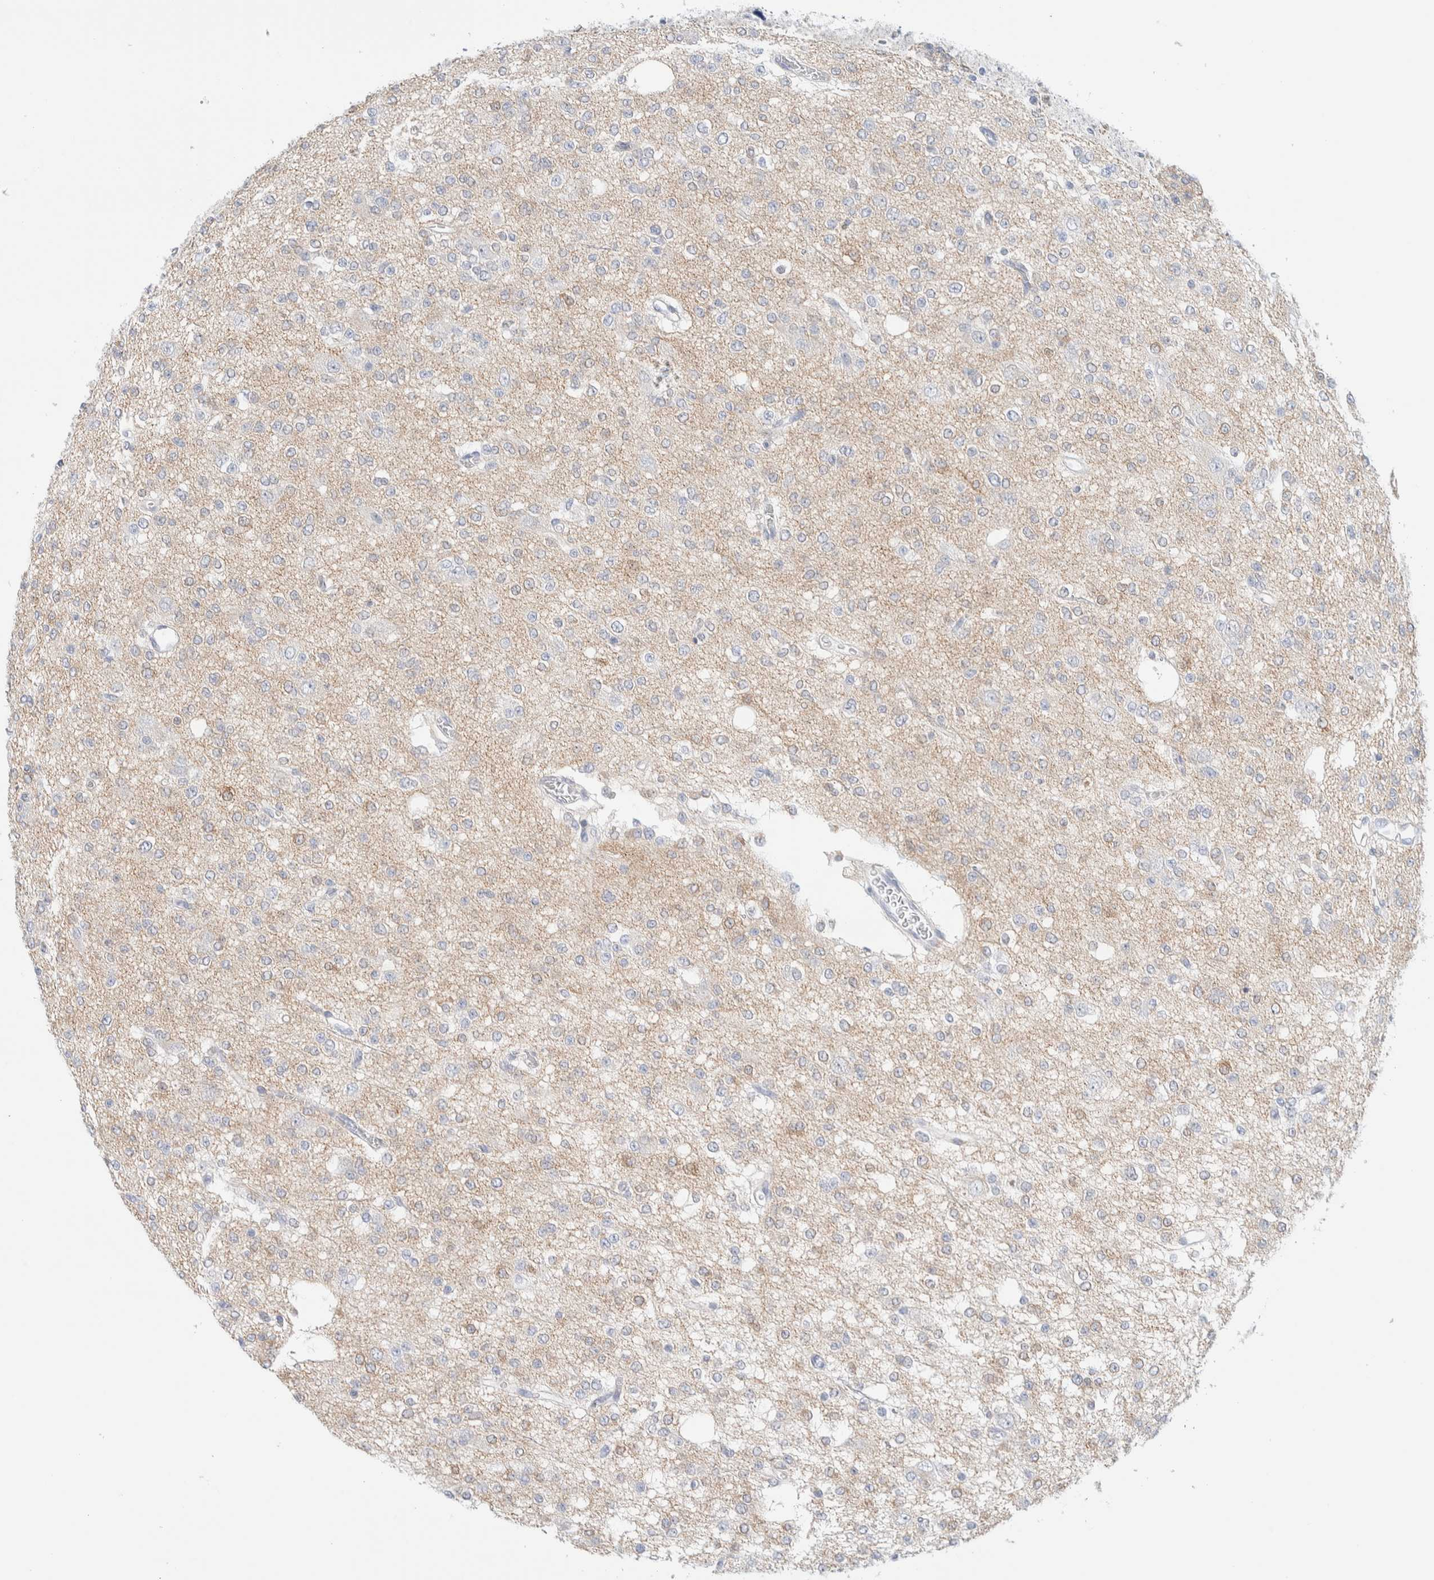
{"staining": {"intensity": "moderate", "quantity": "<25%", "location": "cytoplasmic/membranous"}, "tissue": "glioma", "cell_type": "Tumor cells", "image_type": "cancer", "snomed": [{"axis": "morphology", "description": "Glioma, malignant, Low grade"}, {"axis": "topography", "description": "Brain"}], "caption": "Moderate cytoplasmic/membranous expression is present in approximately <25% of tumor cells in glioma.", "gene": "ATCAY", "patient": {"sex": "male", "age": 38}}